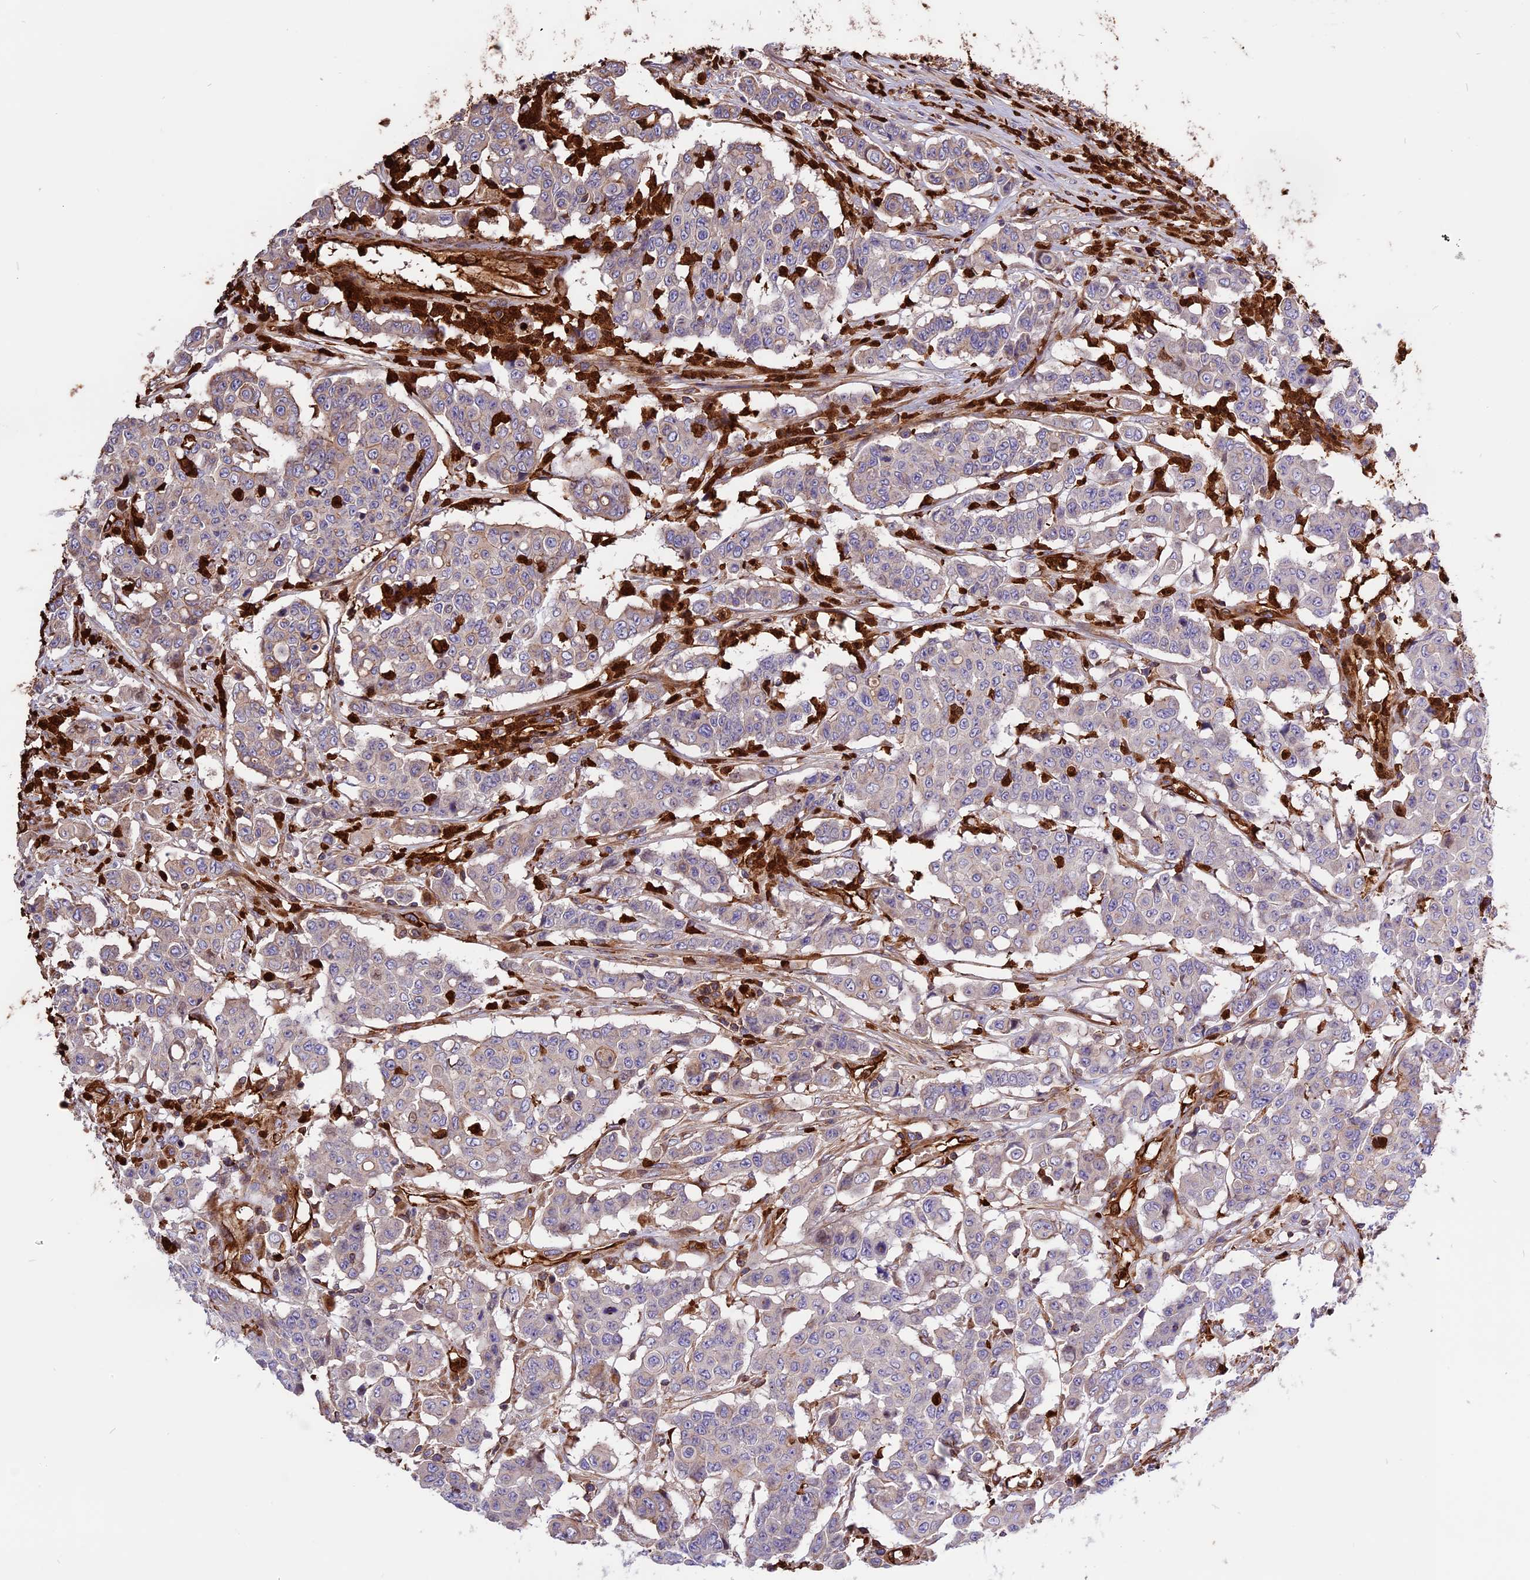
{"staining": {"intensity": "negative", "quantity": "none", "location": "none"}, "tissue": "colorectal cancer", "cell_type": "Tumor cells", "image_type": "cancer", "snomed": [{"axis": "morphology", "description": "Adenocarcinoma, NOS"}, {"axis": "topography", "description": "Colon"}], "caption": "An image of human adenocarcinoma (colorectal) is negative for staining in tumor cells.", "gene": "CD99L2", "patient": {"sex": "male", "age": 51}}